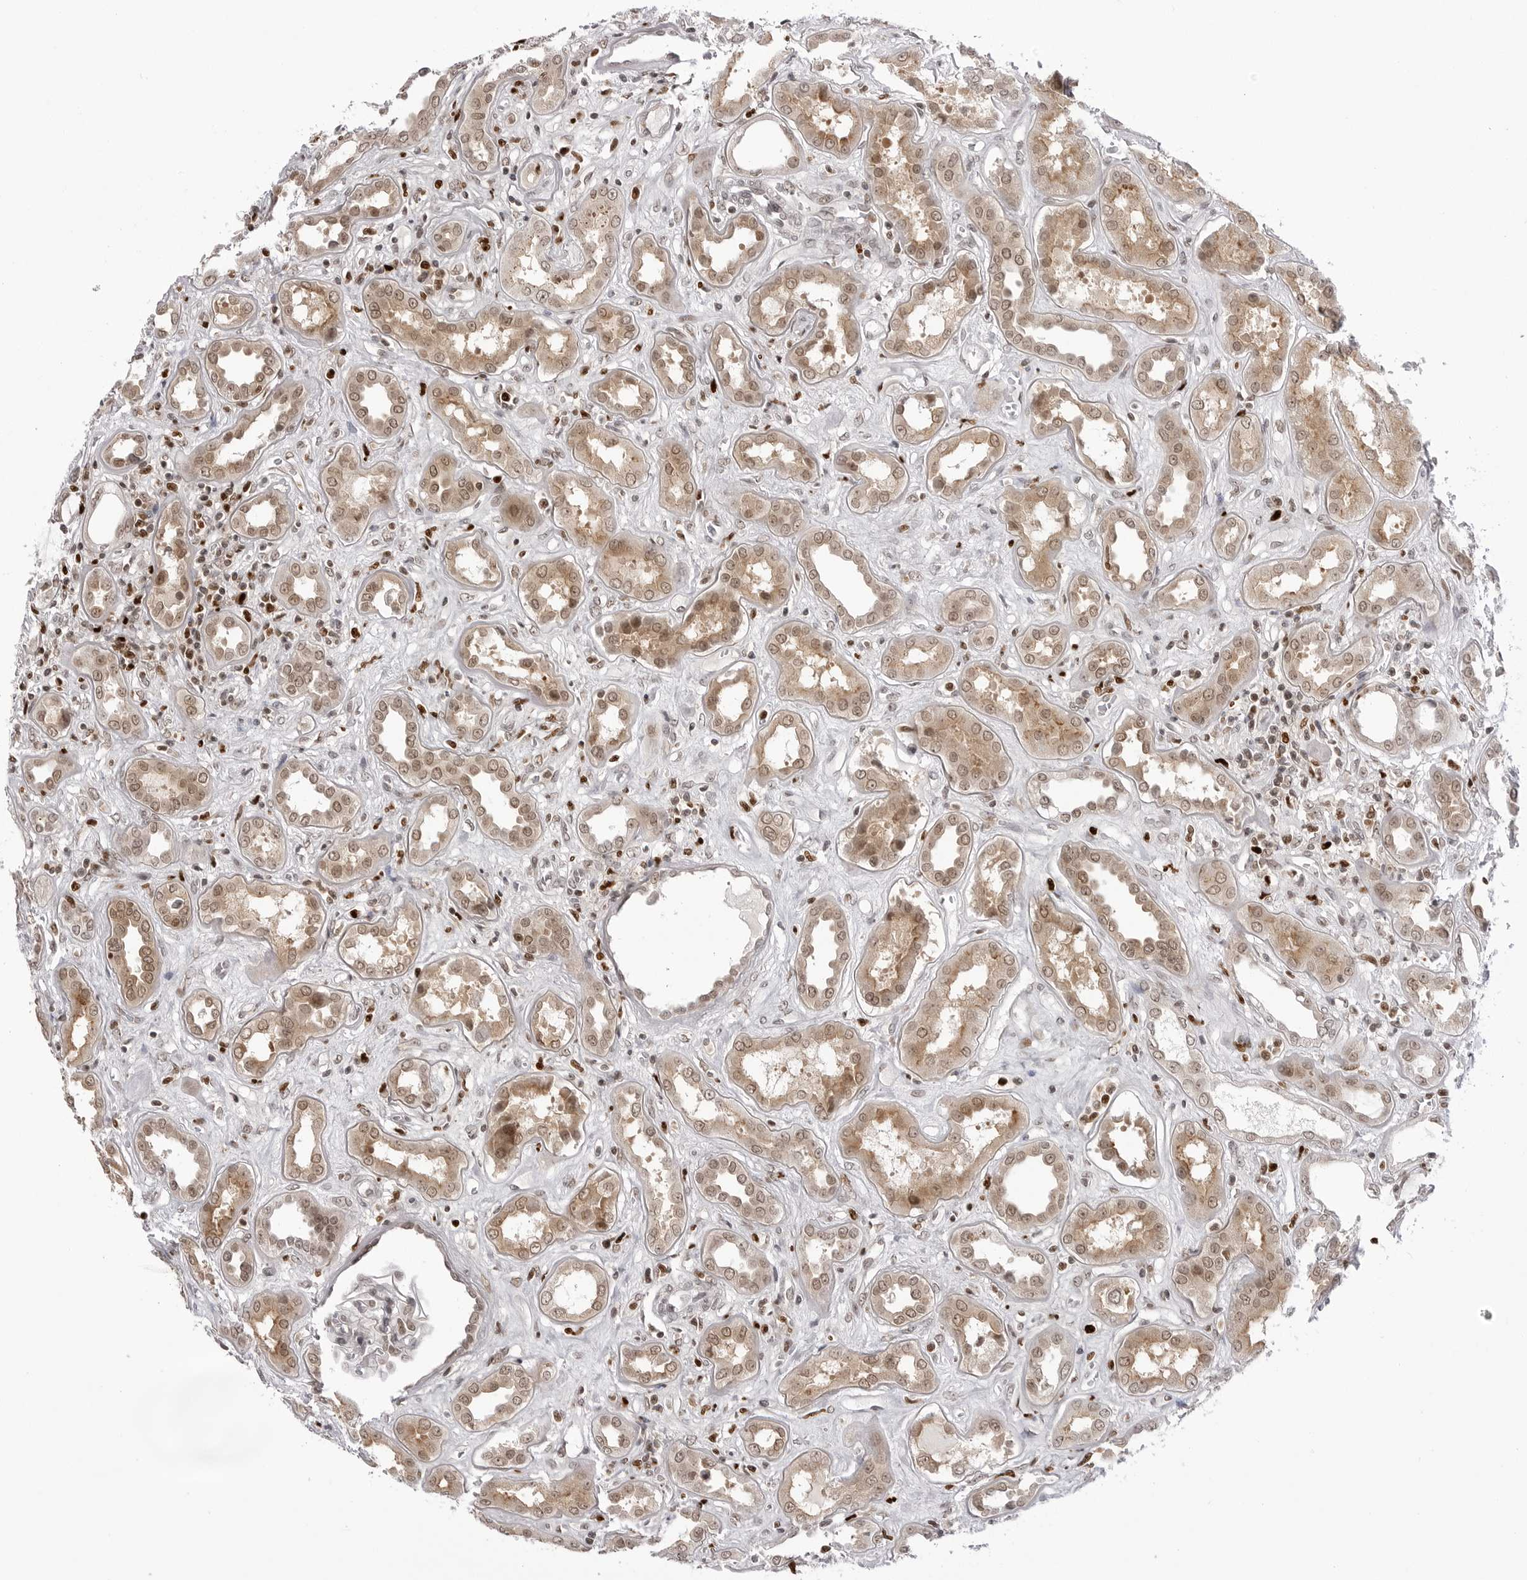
{"staining": {"intensity": "weak", "quantity": "<25%", "location": "nuclear"}, "tissue": "kidney", "cell_type": "Cells in glomeruli", "image_type": "normal", "snomed": [{"axis": "morphology", "description": "Normal tissue, NOS"}, {"axis": "topography", "description": "Kidney"}], "caption": "Cells in glomeruli show no significant positivity in benign kidney. (Immunohistochemistry, brightfield microscopy, high magnification).", "gene": "PTK2B", "patient": {"sex": "male", "age": 59}}